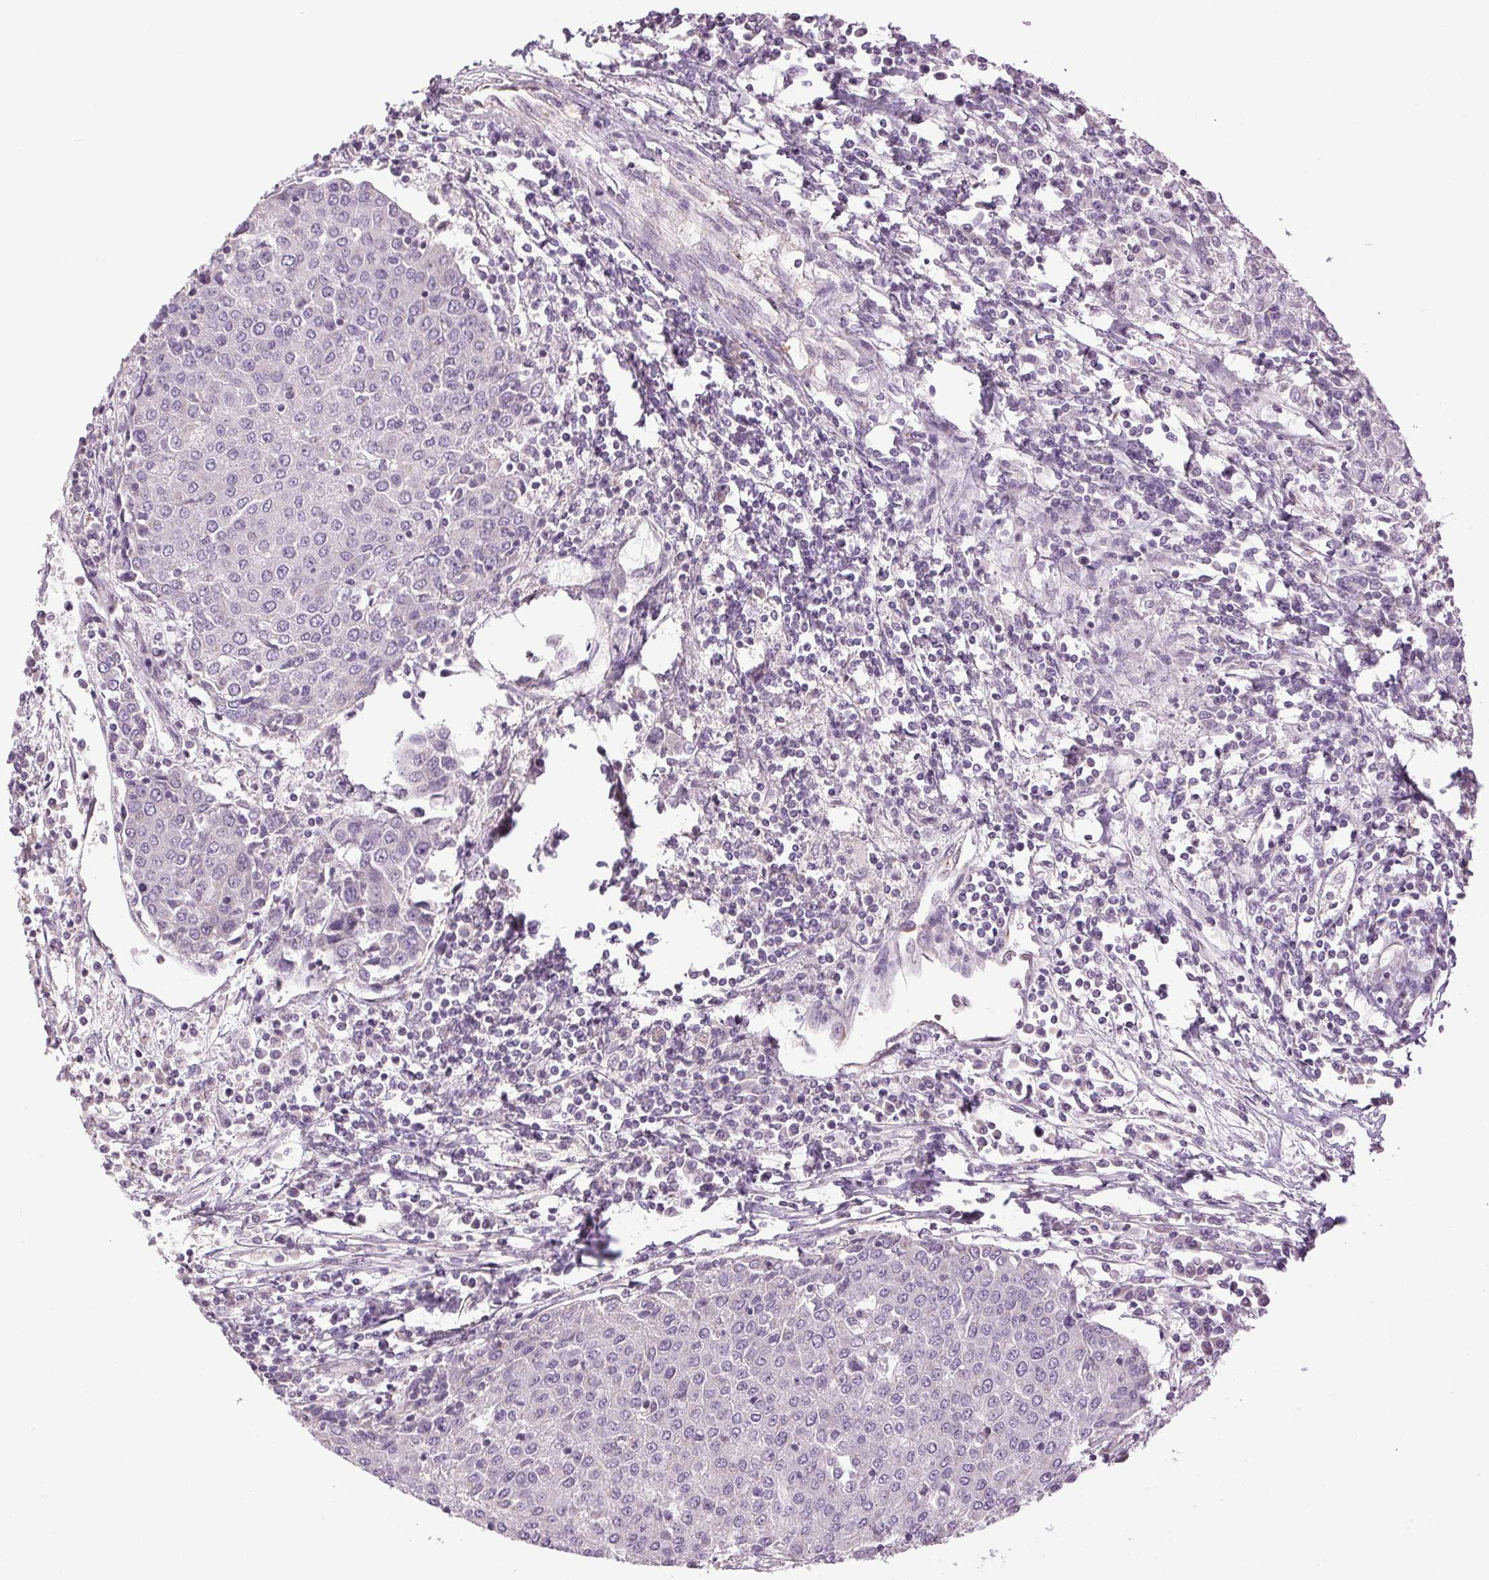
{"staining": {"intensity": "negative", "quantity": "none", "location": "none"}, "tissue": "urothelial cancer", "cell_type": "Tumor cells", "image_type": "cancer", "snomed": [{"axis": "morphology", "description": "Urothelial carcinoma, High grade"}, {"axis": "topography", "description": "Urinary bladder"}], "caption": "High magnification brightfield microscopy of urothelial carcinoma (high-grade) stained with DAB (3,3'-diaminobenzidine) (brown) and counterstained with hematoxylin (blue): tumor cells show no significant staining. Brightfield microscopy of immunohistochemistry (IHC) stained with DAB (3,3'-diaminobenzidine) (brown) and hematoxylin (blue), captured at high magnification.", "gene": "GOLPH3", "patient": {"sex": "female", "age": 85}}